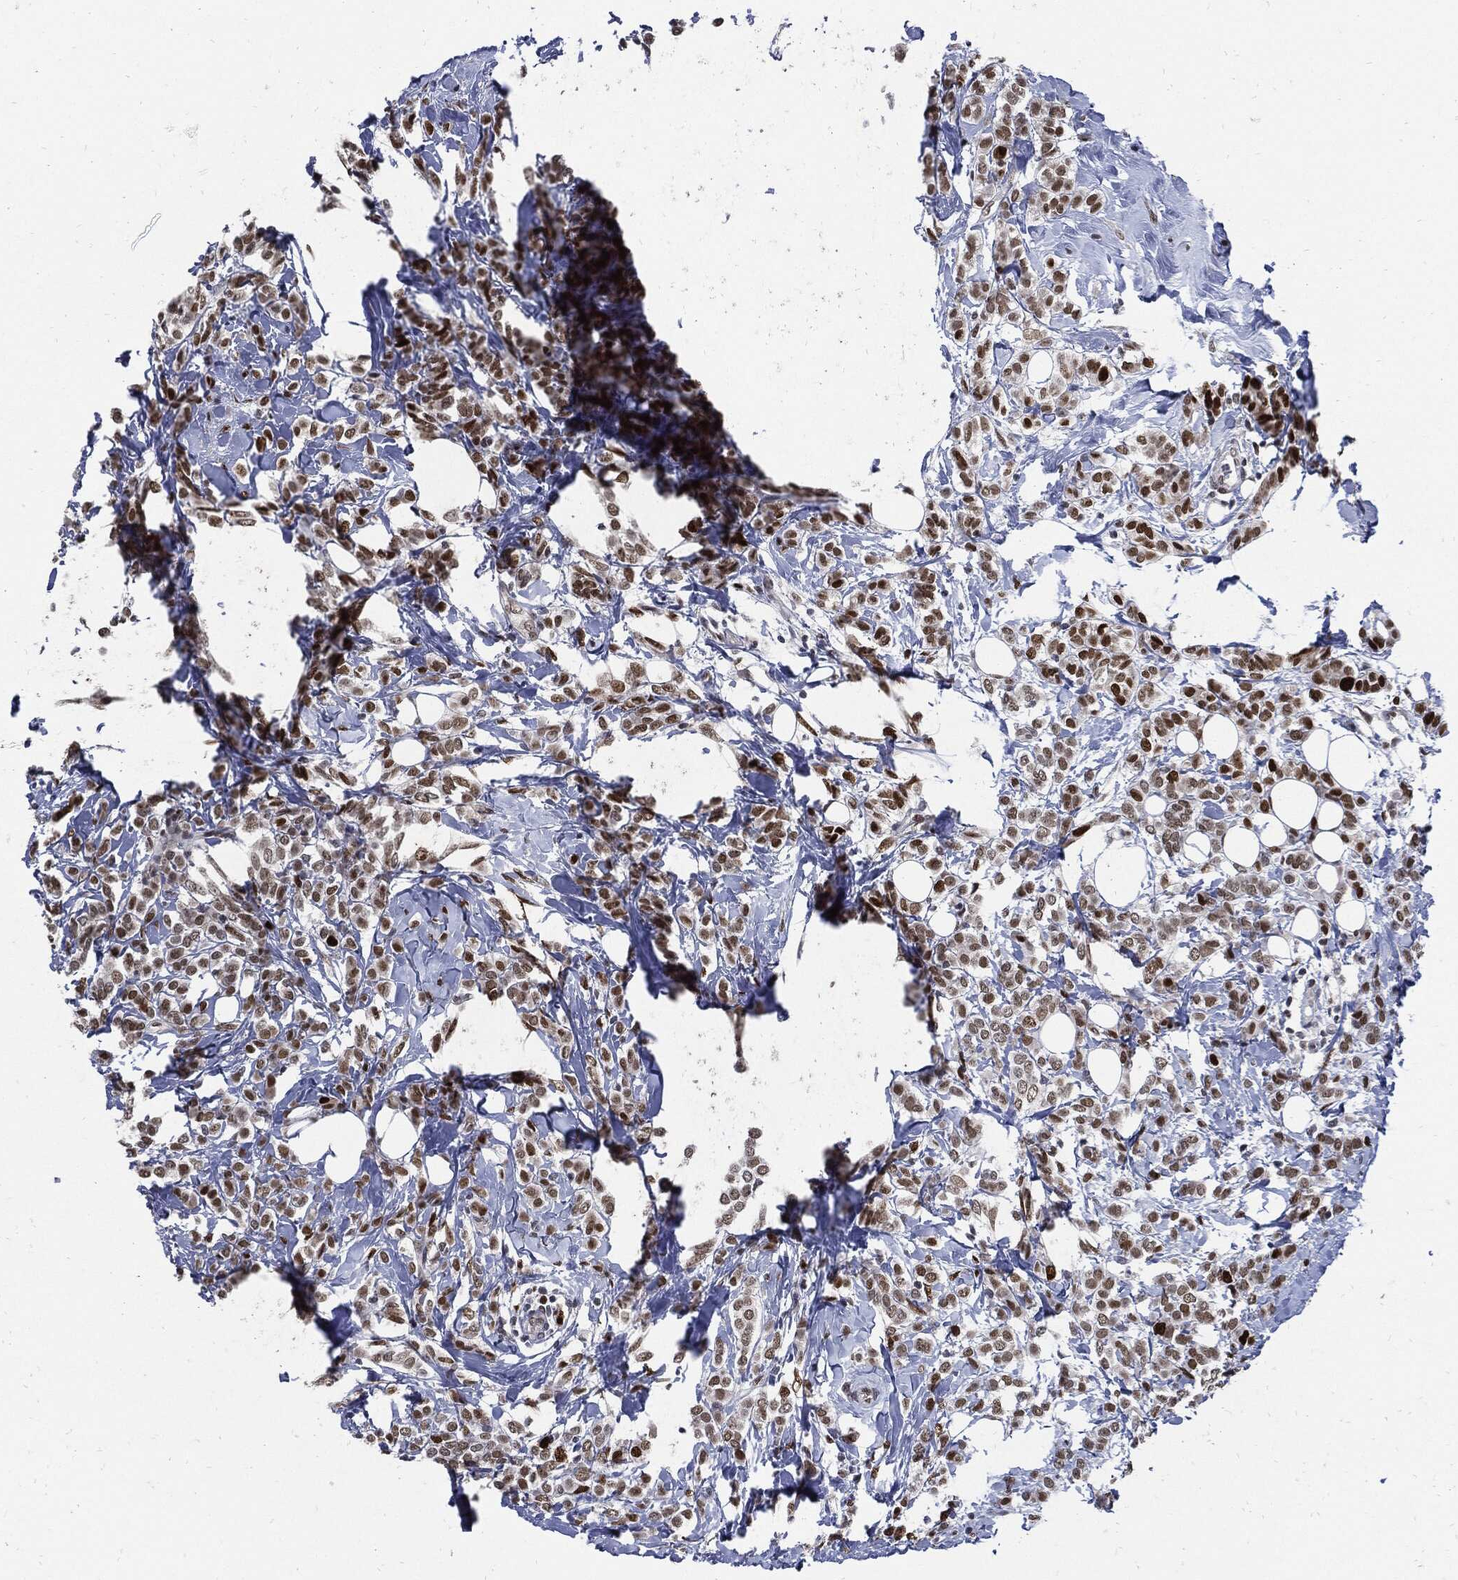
{"staining": {"intensity": "moderate", "quantity": ">75%", "location": "nuclear"}, "tissue": "breast cancer", "cell_type": "Tumor cells", "image_type": "cancer", "snomed": [{"axis": "morphology", "description": "Lobular carcinoma"}, {"axis": "topography", "description": "Breast"}], "caption": "Protein staining demonstrates moderate nuclear staining in about >75% of tumor cells in breast cancer (lobular carcinoma).", "gene": "NBN", "patient": {"sex": "female", "age": 49}}